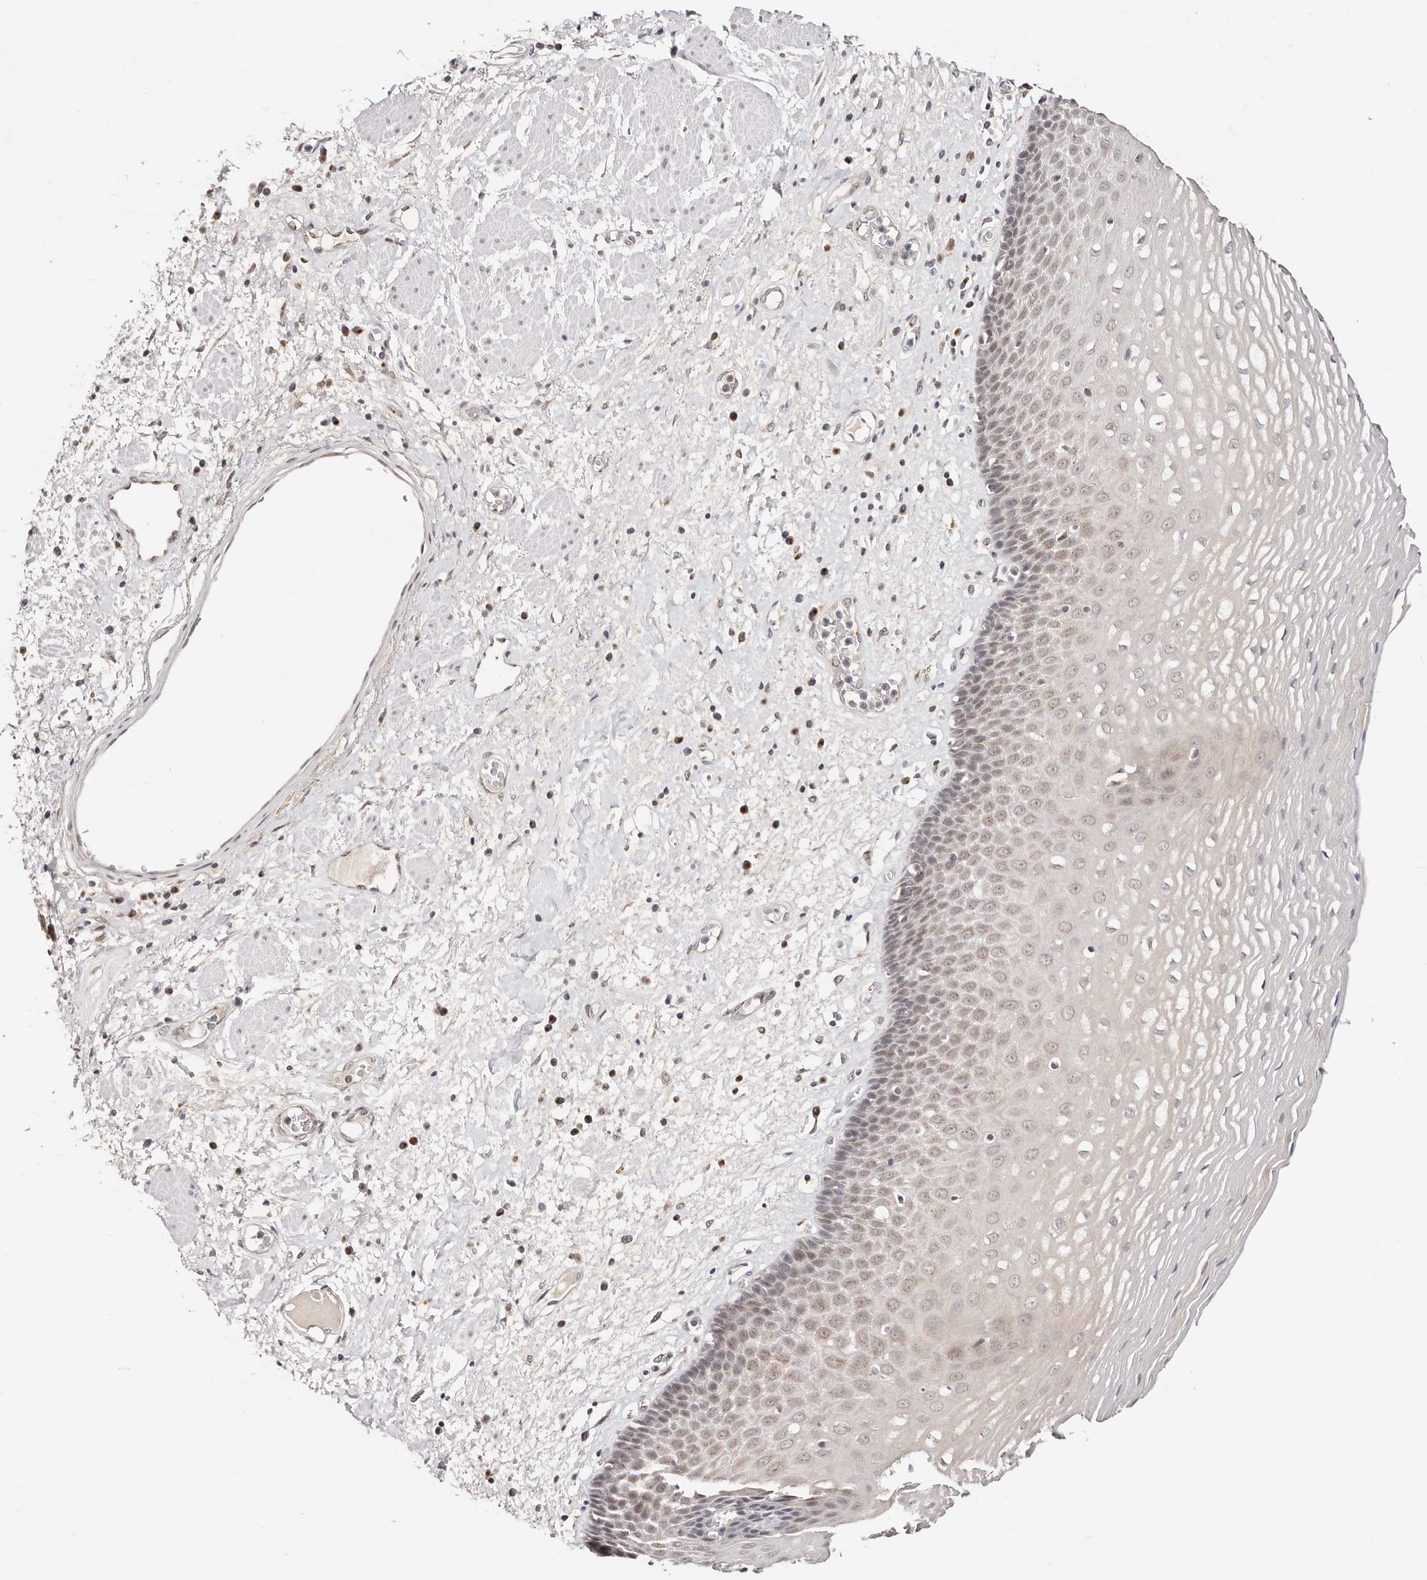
{"staining": {"intensity": "weak", "quantity": "25%-75%", "location": "nuclear"}, "tissue": "esophagus", "cell_type": "Squamous epithelial cells", "image_type": "normal", "snomed": [{"axis": "morphology", "description": "Normal tissue, NOS"}, {"axis": "morphology", "description": "Adenocarcinoma, NOS"}, {"axis": "topography", "description": "Esophagus"}], "caption": "This image displays IHC staining of benign esophagus, with low weak nuclear positivity in approximately 25%-75% of squamous epithelial cells.", "gene": "VIPAS39", "patient": {"sex": "male", "age": 62}}